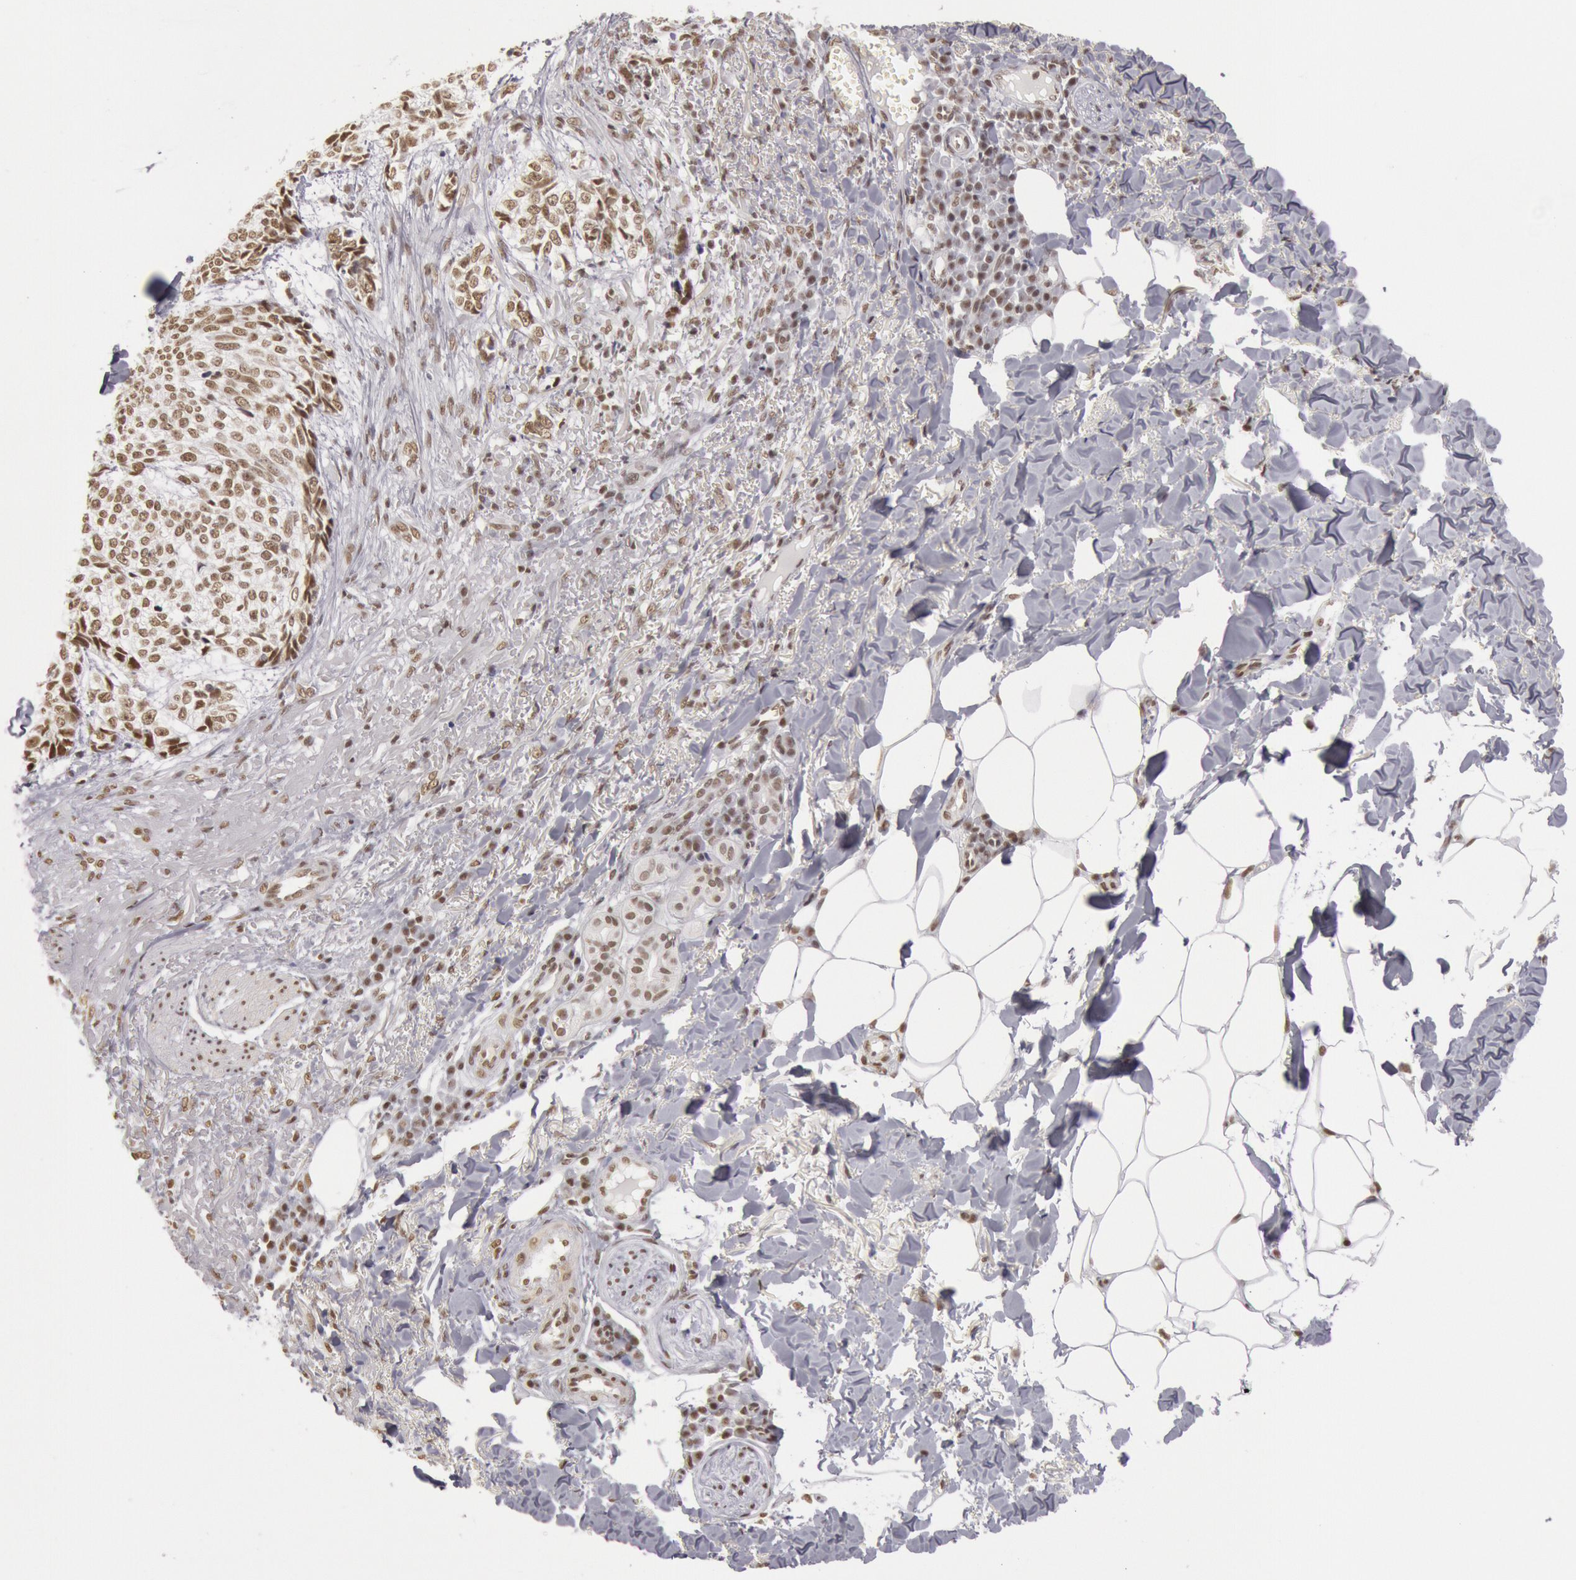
{"staining": {"intensity": "moderate", "quantity": ">75%", "location": "nuclear"}, "tissue": "skin cancer", "cell_type": "Tumor cells", "image_type": "cancer", "snomed": [{"axis": "morphology", "description": "Normal tissue, NOS"}, {"axis": "morphology", "description": "Basal cell carcinoma"}, {"axis": "topography", "description": "Skin"}], "caption": "IHC photomicrograph of neoplastic tissue: skin basal cell carcinoma stained using immunohistochemistry shows medium levels of moderate protein expression localized specifically in the nuclear of tumor cells, appearing as a nuclear brown color.", "gene": "ESS2", "patient": {"sex": "female", "age": 65}}